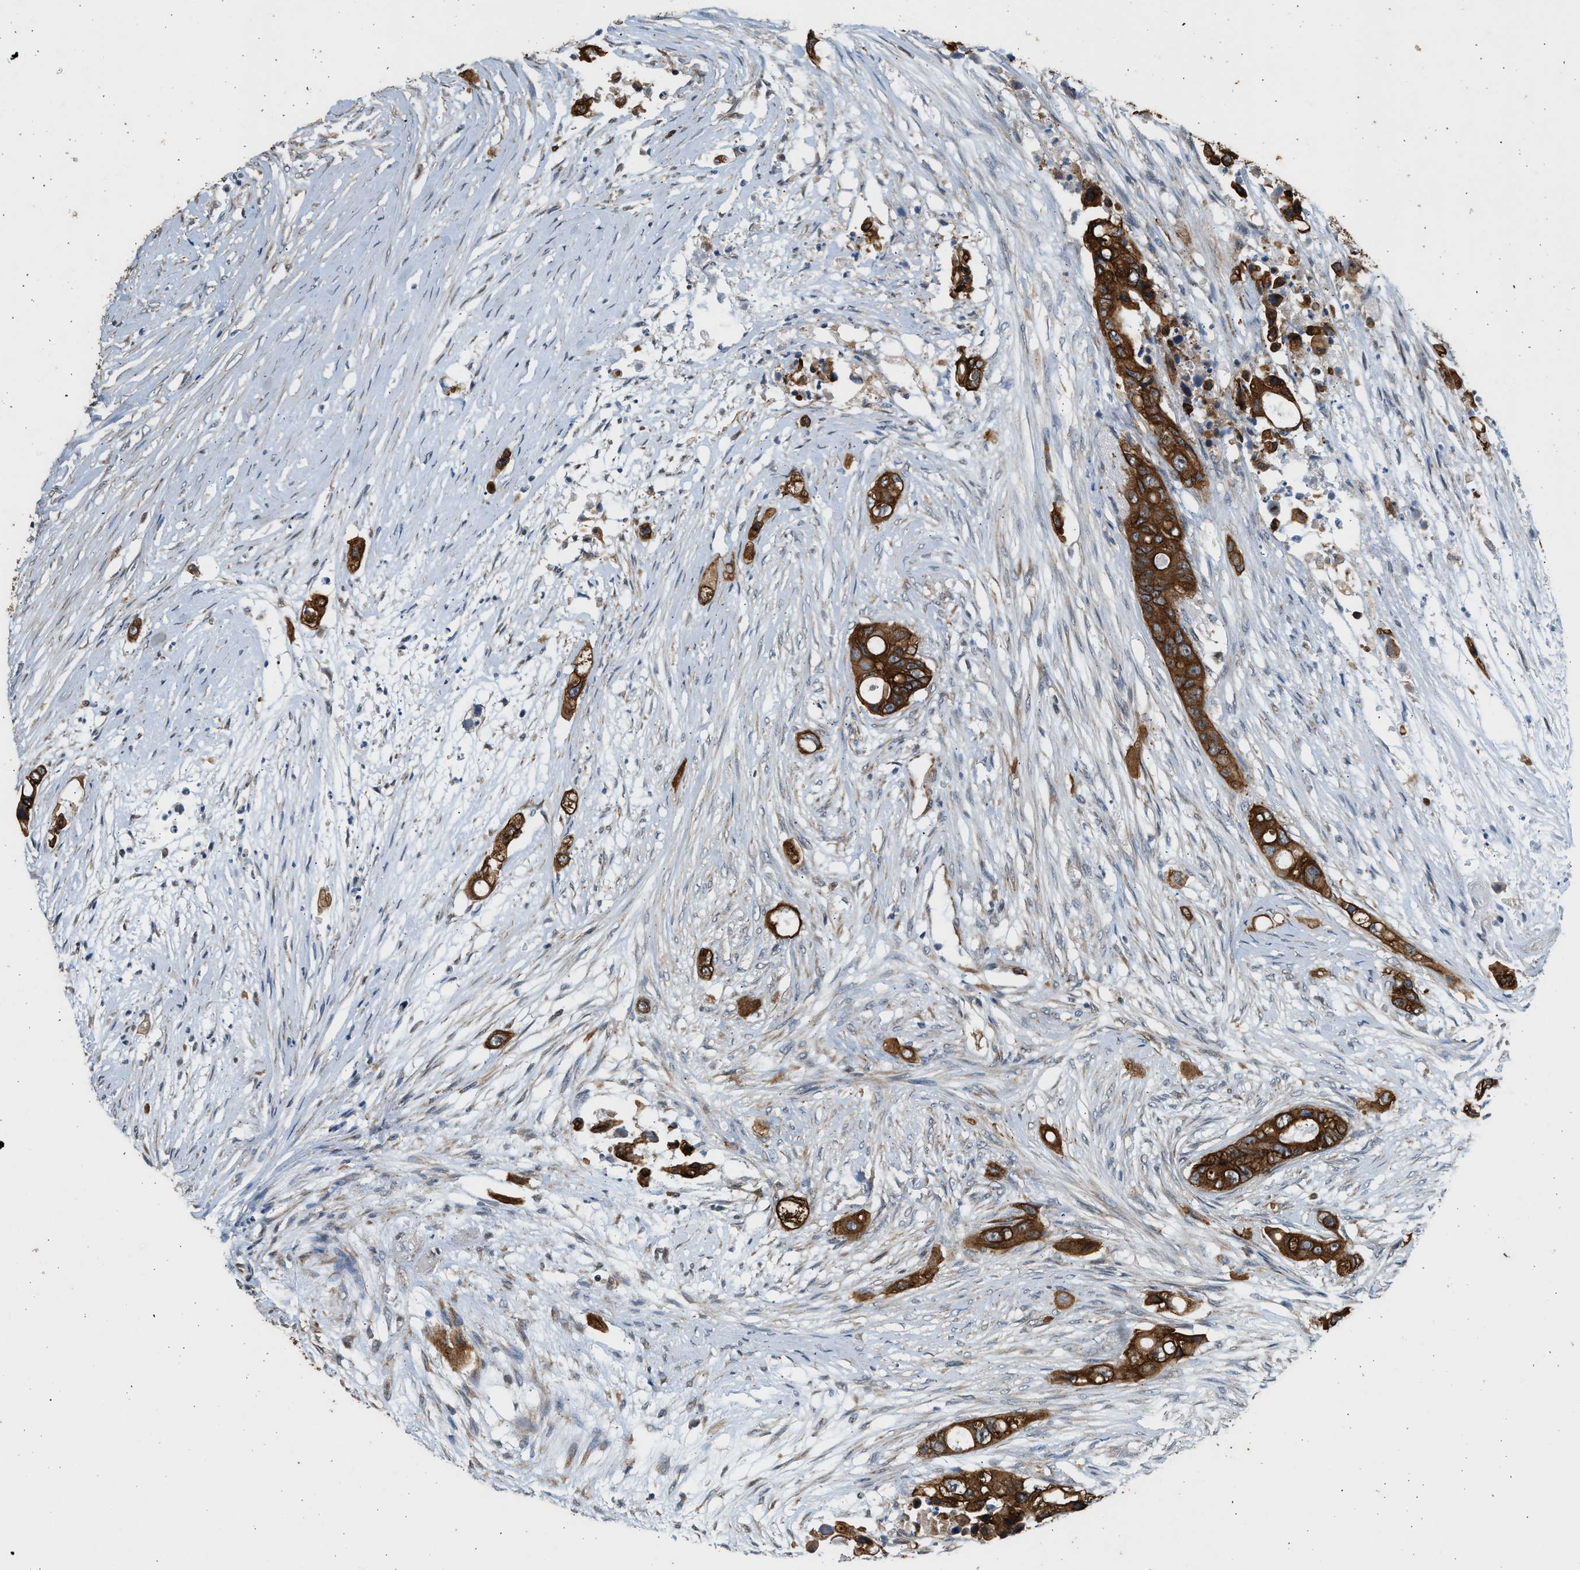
{"staining": {"intensity": "strong", "quantity": ">75%", "location": "cytoplasmic/membranous"}, "tissue": "colorectal cancer", "cell_type": "Tumor cells", "image_type": "cancer", "snomed": [{"axis": "morphology", "description": "Adenocarcinoma, NOS"}, {"axis": "topography", "description": "Colon"}], "caption": "Colorectal cancer (adenocarcinoma) stained for a protein (brown) reveals strong cytoplasmic/membranous positive expression in approximately >75% of tumor cells.", "gene": "PCLO", "patient": {"sex": "female", "age": 57}}